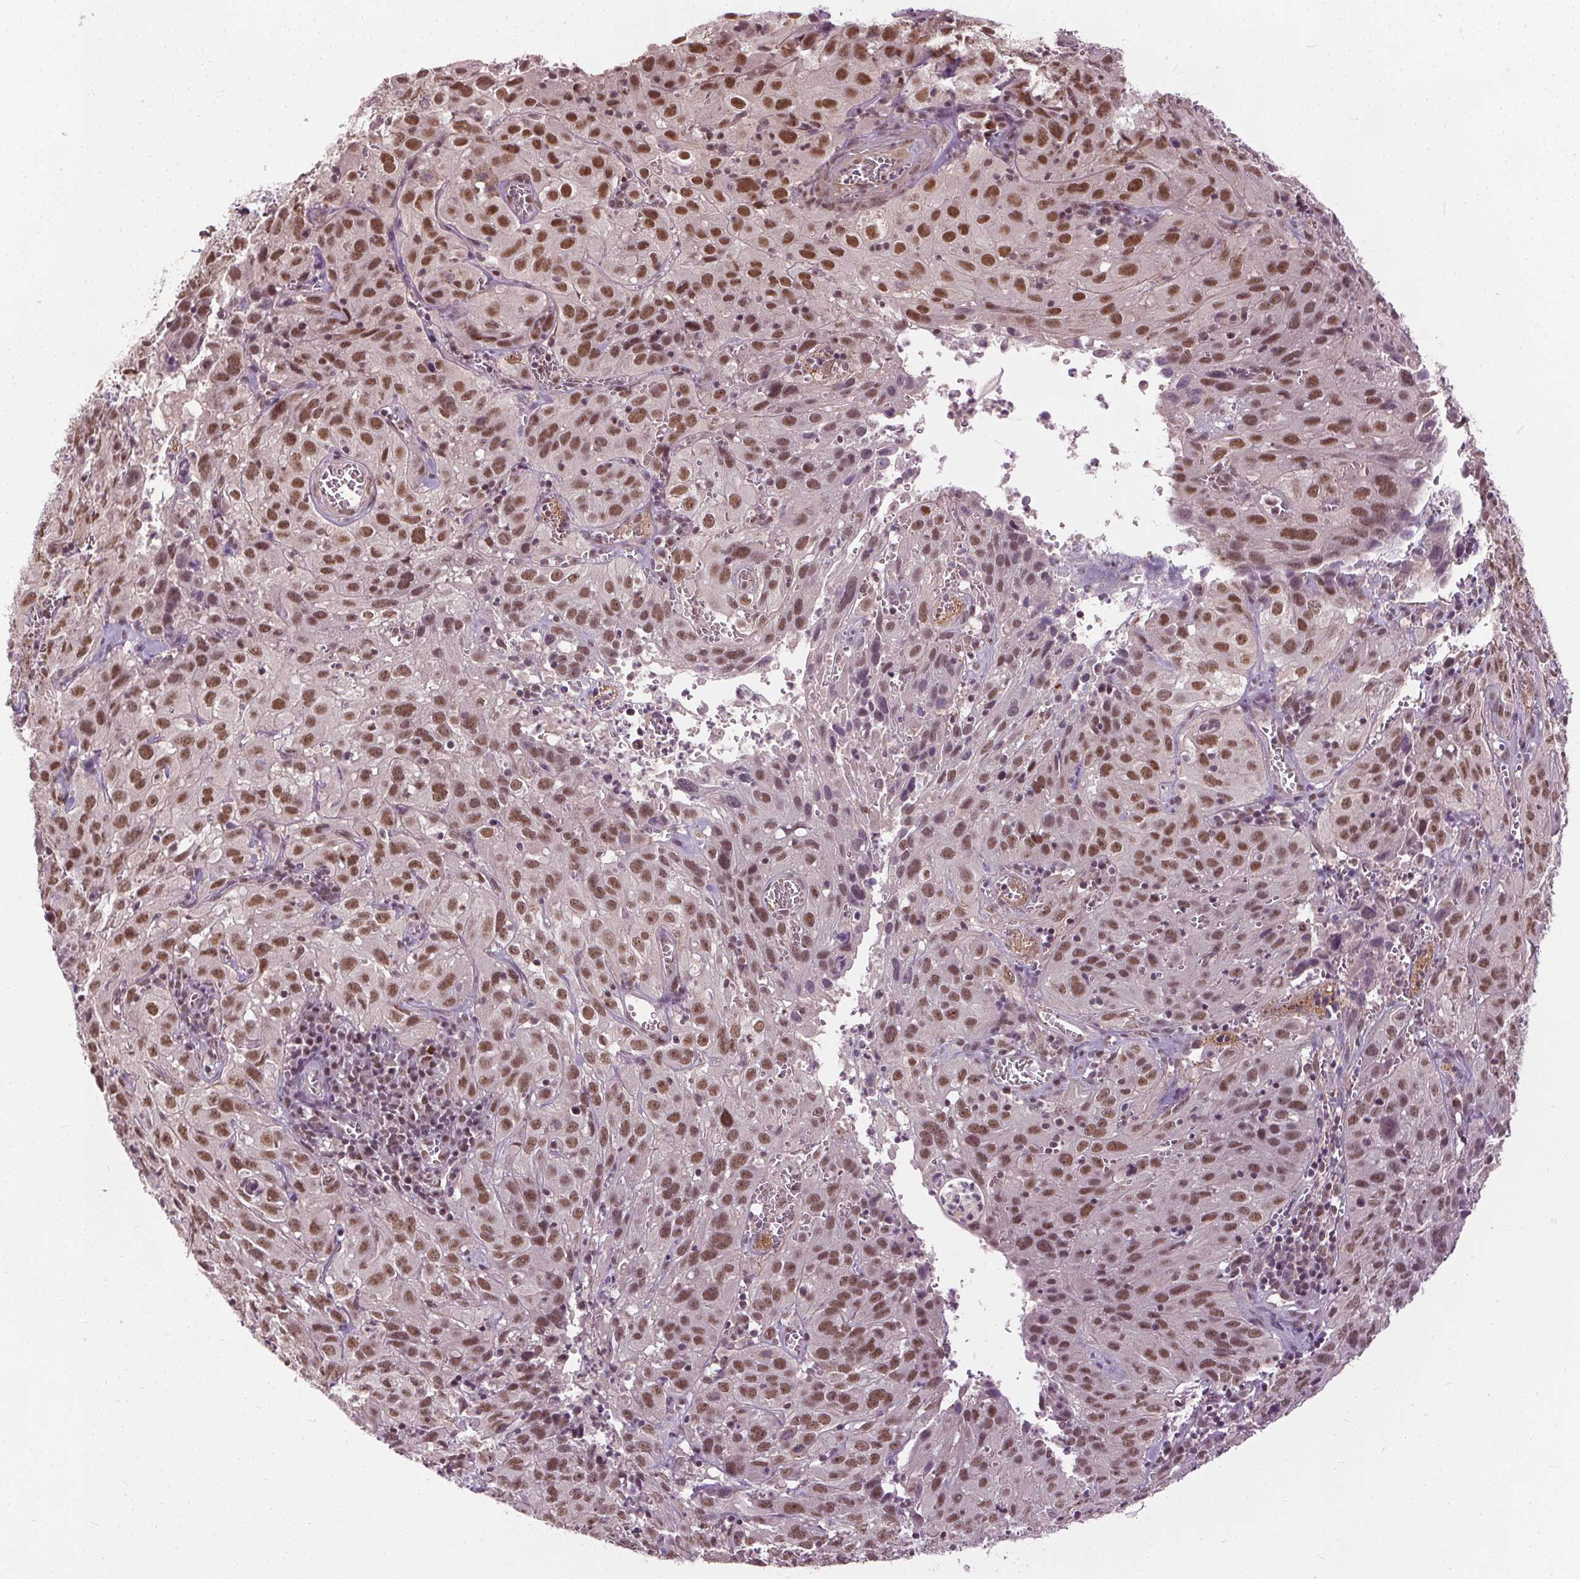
{"staining": {"intensity": "moderate", "quantity": ">75%", "location": "nuclear"}, "tissue": "cervical cancer", "cell_type": "Tumor cells", "image_type": "cancer", "snomed": [{"axis": "morphology", "description": "Squamous cell carcinoma, NOS"}, {"axis": "topography", "description": "Cervix"}], "caption": "The immunohistochemical stain labels moderate nuclear expression in tumor cells of squamous cell carcinoma (cervical) tissue. Using DAB (brown) and hematoxylin (blue) stains, captured at high magnification using brightfield microscopy.", "gene": "MED6", "patient": {"sex": "female", "age": 32}}